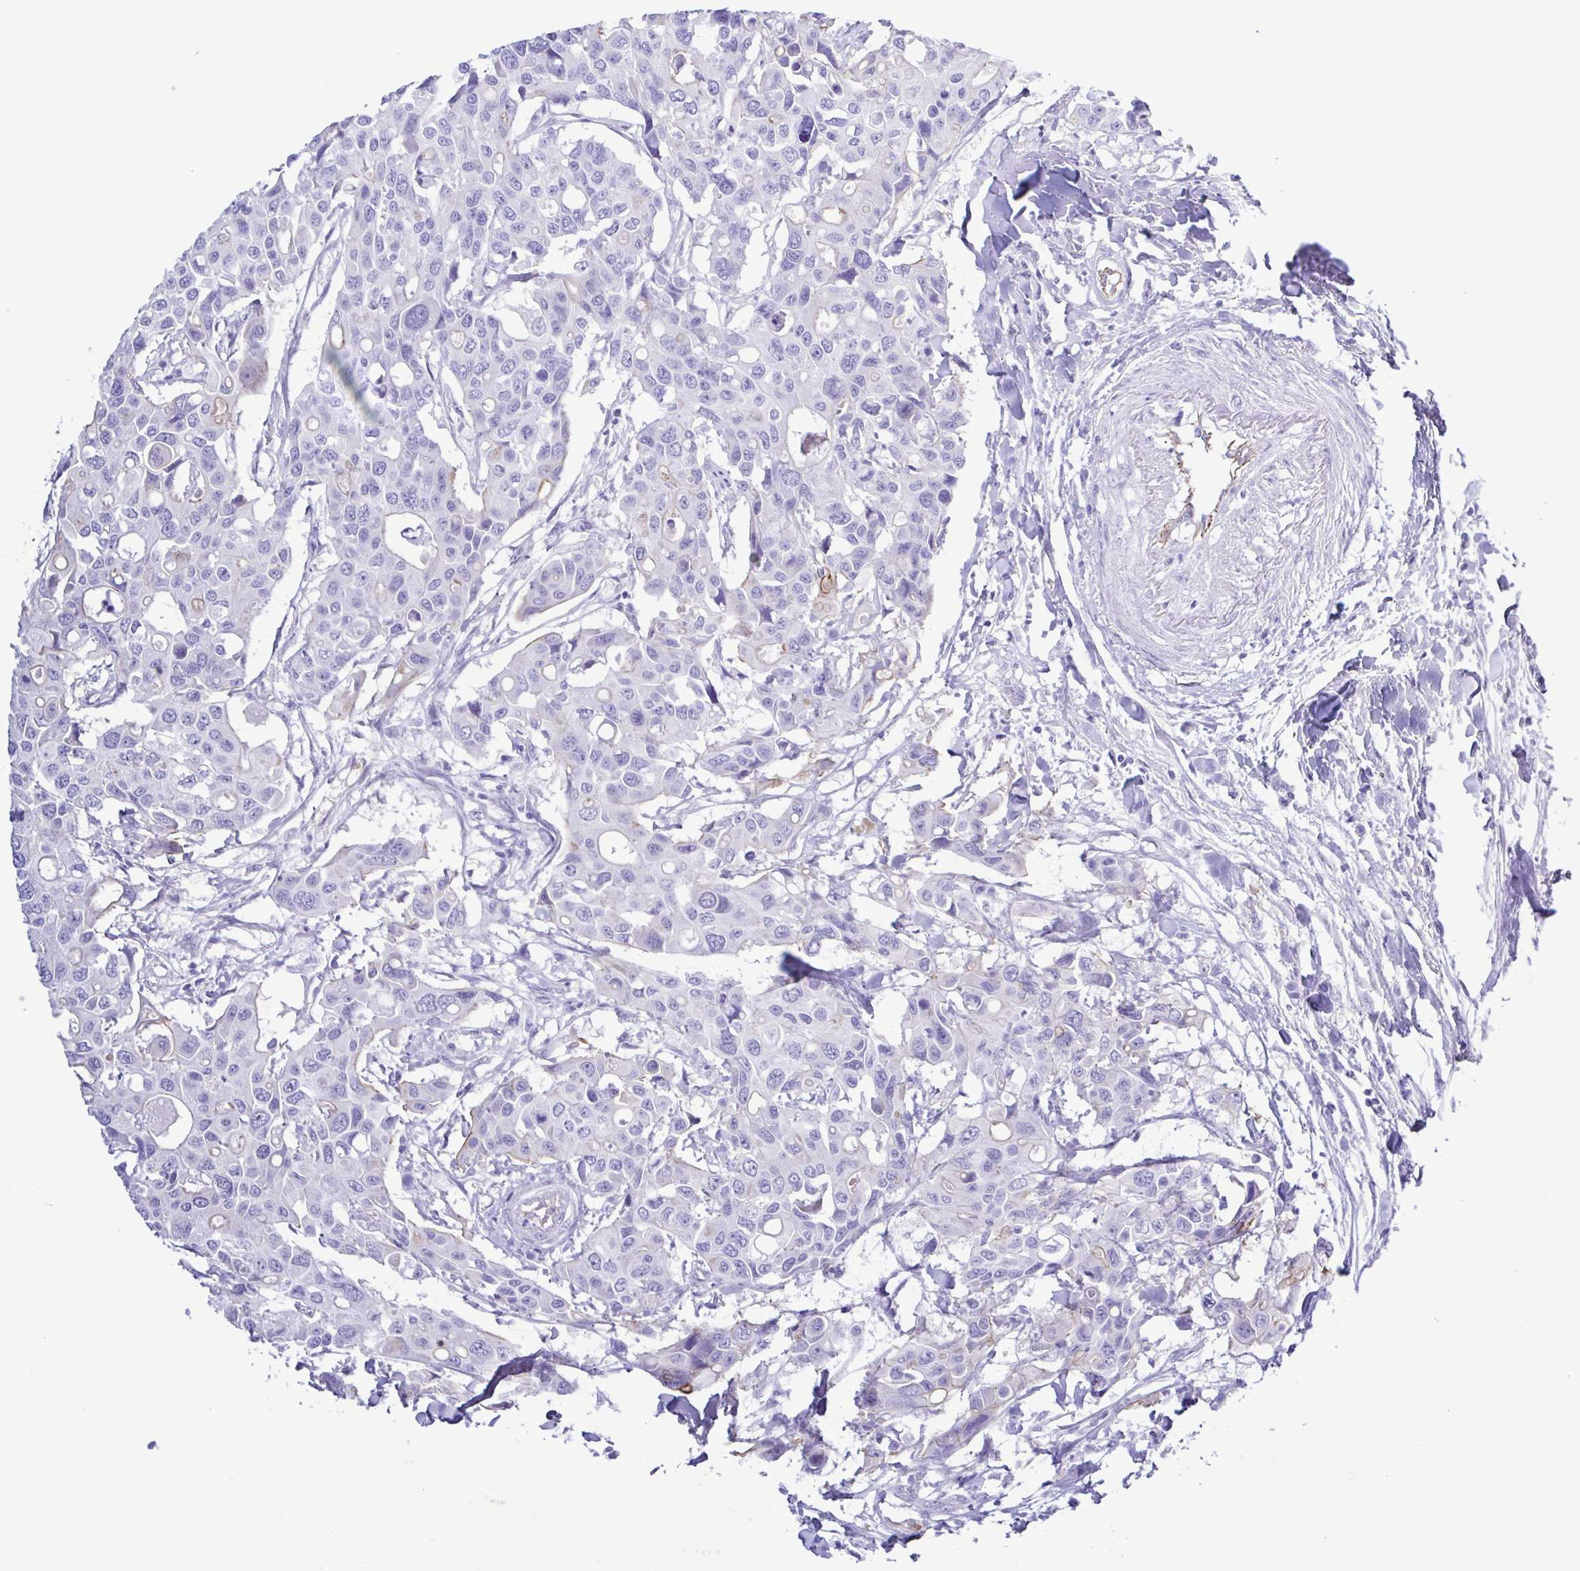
{"staining": {"intensity": "negative", "quantity": "none", "location": "none"}, "tissue": "colorectal cancer", "cell_type": "Tumor cells", "image_type": "cancer", "snomed": [{"axis": "morphology", "description": "Adenocarcinoma, NOS"}, {"axis": "topography", "description": "Colon"}], "caption": "This is an IHC histopathology image of adenocarcinoma (colorectal). There is no expression in tumor cells.", "gene": "CYP11A1", "patient": {"sex": "male", "age": 77}}